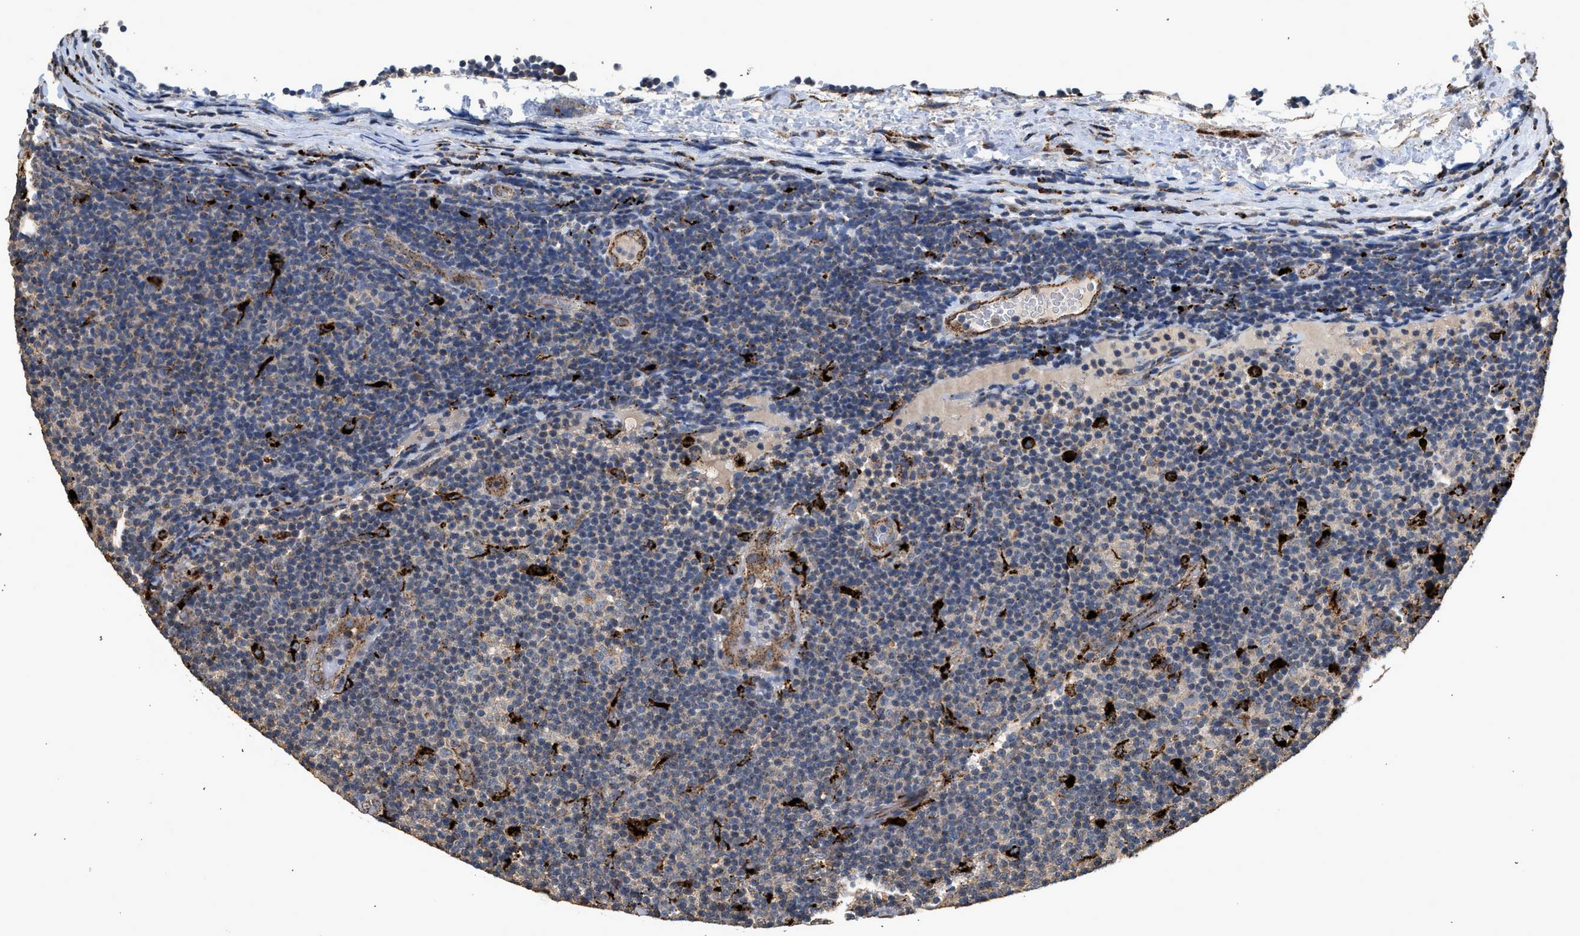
{"staining": {"intensity": "weak", "quantity": "25%-75%", "location": "cytoplasmic/membranous"}, "tissue": "lymphoma", "cell_type": "Tumor cells", "image_type": "cancer", "snomed": [{"axis": "morphology", "description": "Malignant lymphoma, non-Hodgkin's type, Low grade"}, {"axis": "topography", "description": "Lymph node"}], "caption": "Protein staining of lymphoma tissue displays weak cytoplasmic/membranous expression in approximately 25%-75% of tumor cells.", "gene": "CTSV", "patient": {"sex": "male", "age": 83}}